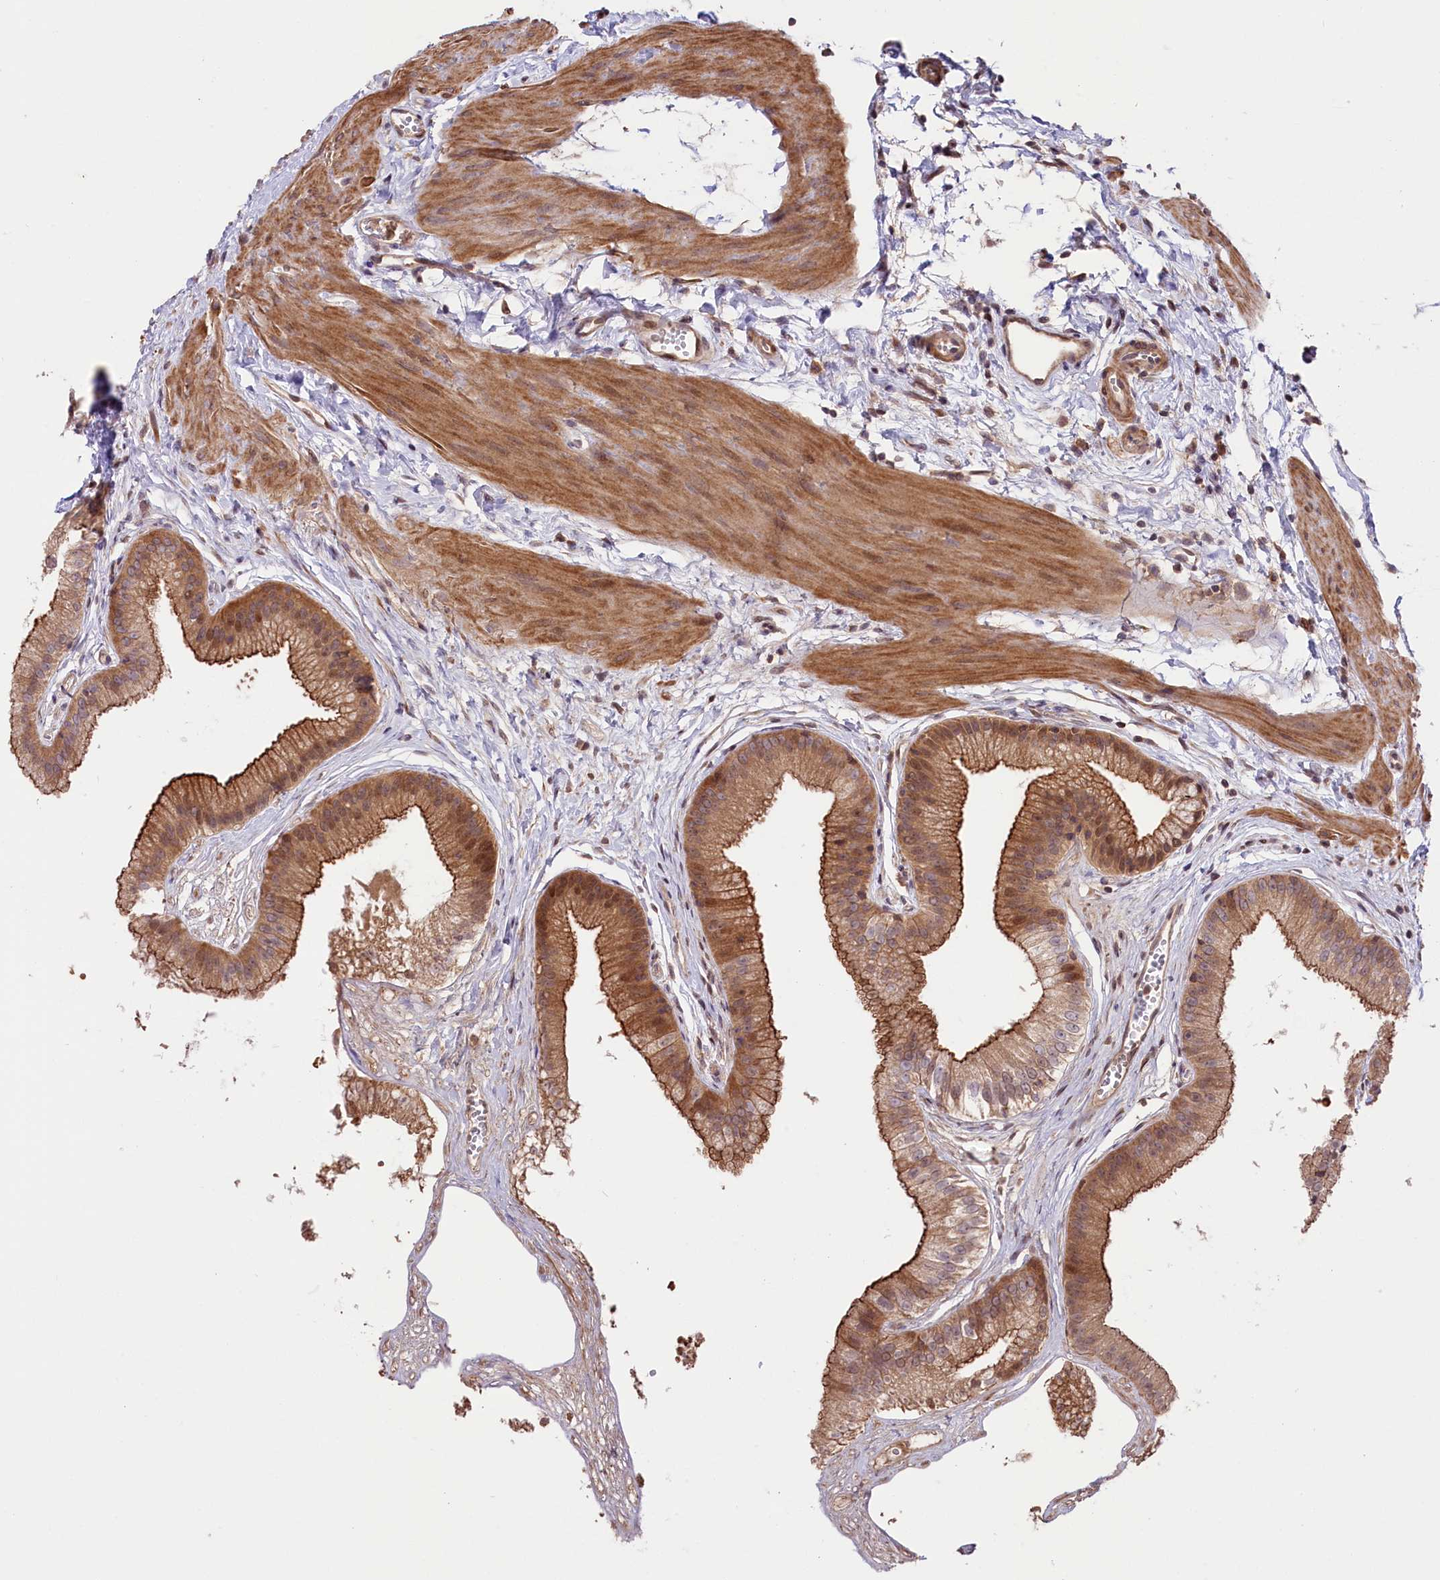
{"staining": {"intensity": "strong", "quantity": ">75%", "location": "cytoplasmic/membranous,nuclear"}, "tissue": "gallbladder", "cell_type": "Glandular cells", "image_type": "normal", "snomed": [{"axis": "morphology", "description": "Normal tissue, NOS"}, {"axis": "topography", "description": "Gallbladder"}], "caption": "High-power microscopy captured an immunohistochemistry (IHC) histopathology image of unremarkable gallbladder, revealing strong cytoplasmic/membranous,nuclear positivity in approximately >75% of glandular cells. The protein is shown in brown color, while the nuclei are stained blue.", "gene": "RIC8A", "patient": {"sex": "female", "age": 54}}